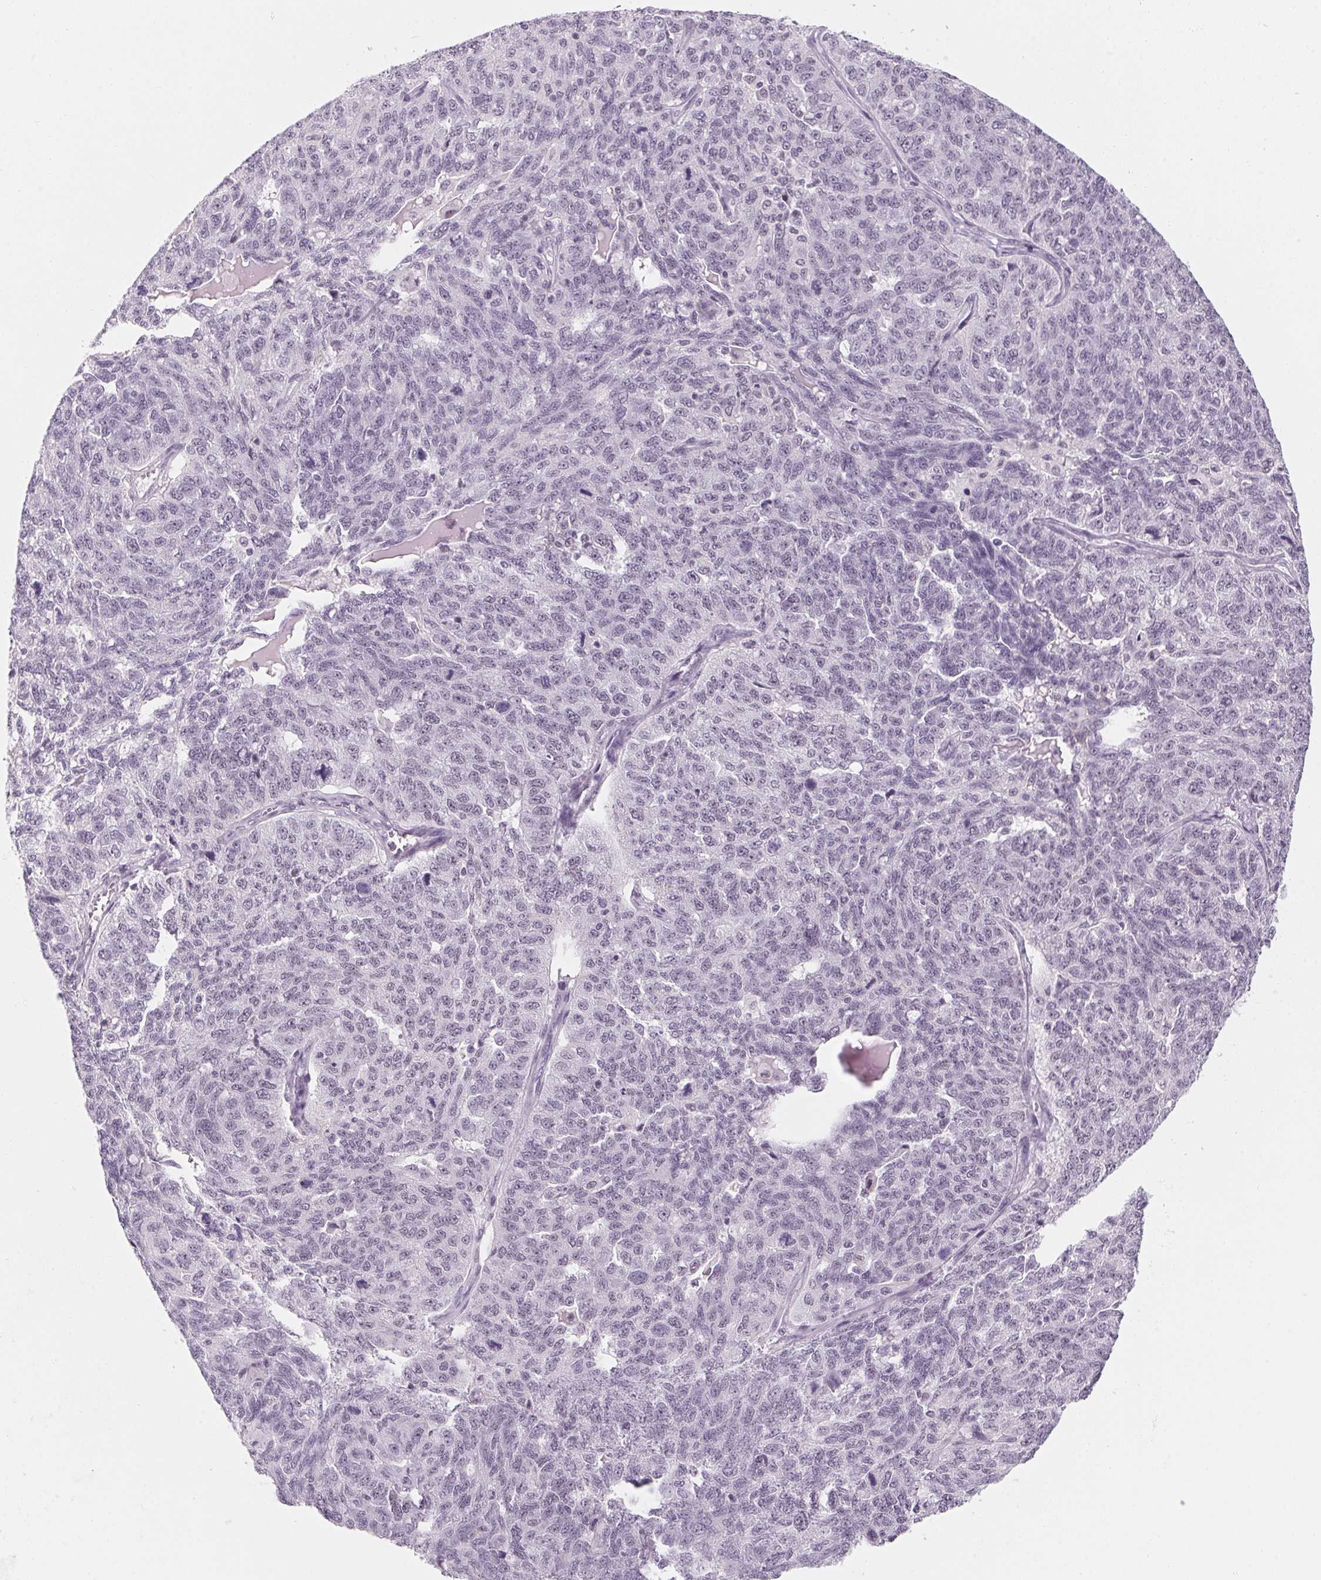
{"staining": {"intensity": "negative", "quantity": "none", "location": "none"}, "tissue": "ovarian cancer", "cell_type": "Tumor cells", "image_type": "cancer", "snomed": [{"axis": "morphology", "description": "Cystadenocarcinoma, serous, NOS"}, {"axis": "topography", "description": "Ovary"}], "caption": "Ovarian serous cystadenocarcinoma stained for a protein using IHC displays no staining tumor cells.", "gene": "ZIC4", "patient": {"sex": "female", "age": 71}}